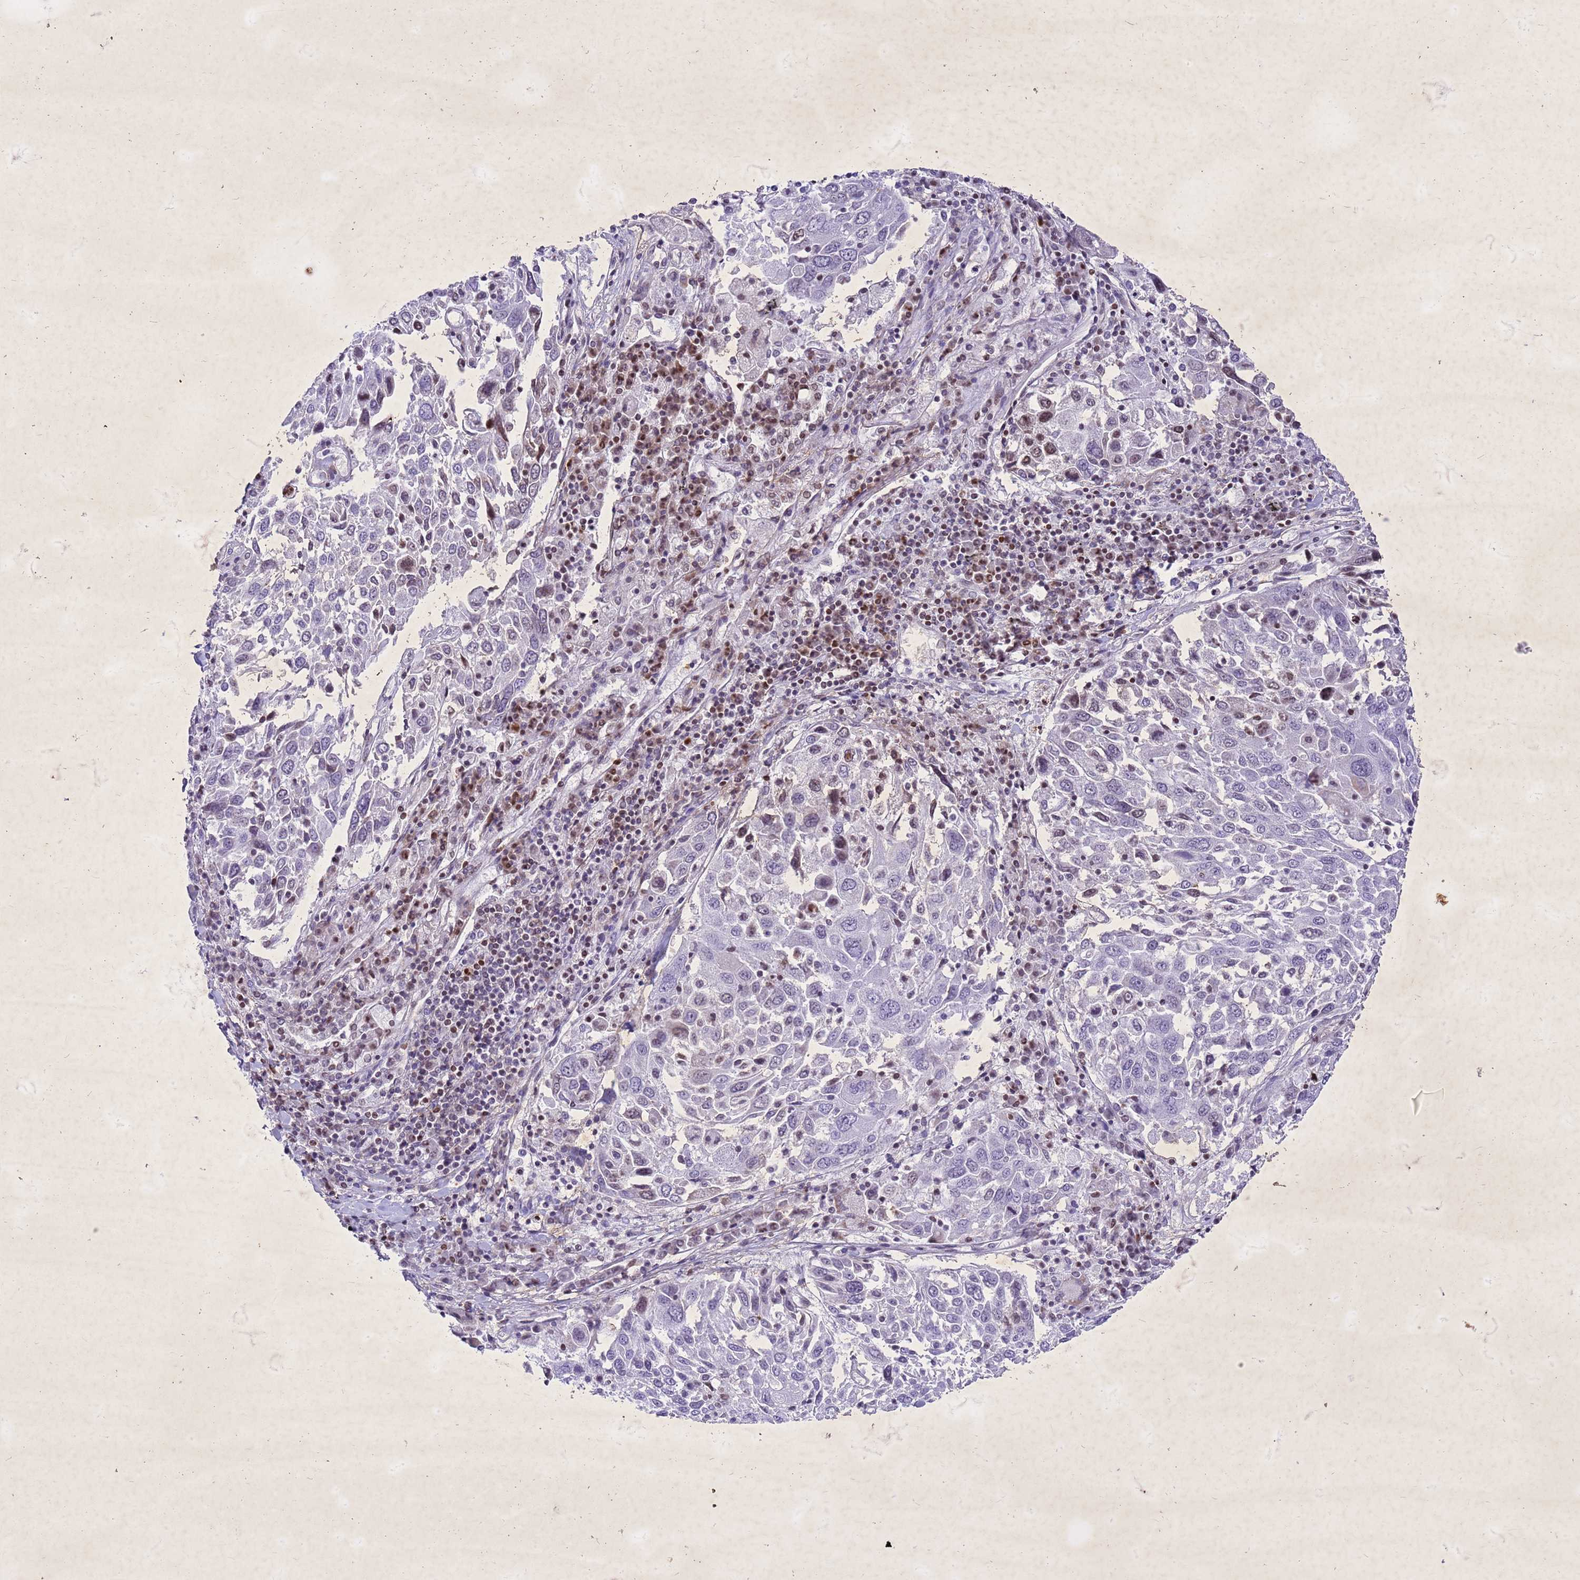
{"staining": {"intensity": "moderate", "quantity": "<25%", "location": "nuclear"}, "tissue": "lung cancer", "cell_type": "Tumor cells", "image_type": "cancer", "snomed": [{"axis": "morphology", "description": "Squamous cell carcinoma, NOS"}, {"axis": "topography", "description": "Lung"}], "caption": "An image showing moderate nuclear staining in about <25% of tumor cells in lung cancer (squamous cell carcinoma), as visualized by brown immunohistochemical staining.", "gene": "COPS9", "patient": {"sex": "male", "age": 65}}